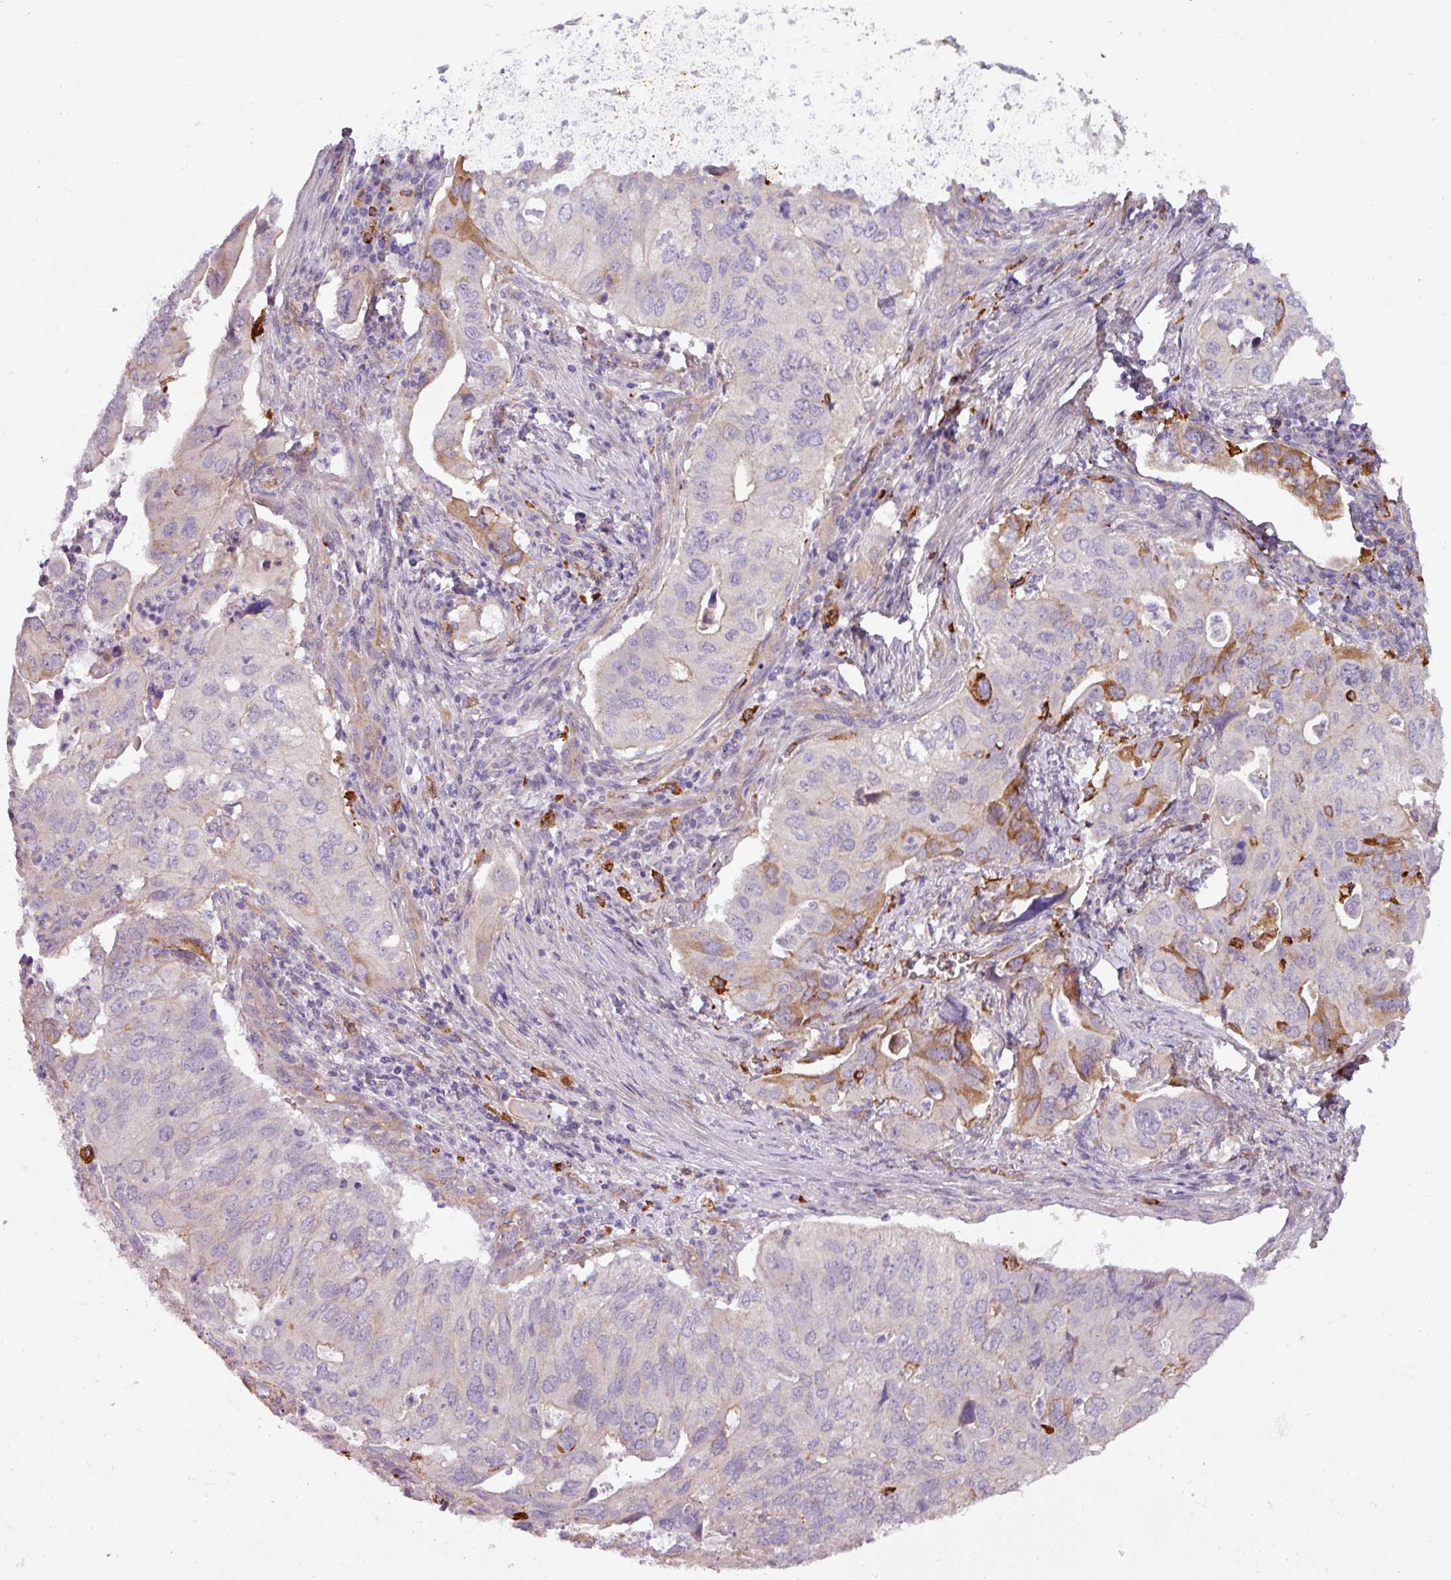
{"staining": {"intensity": "moderate", "quantity": "<25%", "location": "cytoplasmic/membranous"}, "tissue": "lung cancer", "cell_type": "Tumor cells", "image_type": "cancer", "snomed": [{"axis": "morphology", "description": "Adenocarcinoma, NOS"}, {"axis": "topography", "description": "Lung"}], "caption": "Lung adenocarcinoma stained with a protein marker demonstrates moderate staining in tumor cells.", "gene": "BUD23", "patient": {"sex": "male", "age": 48}}